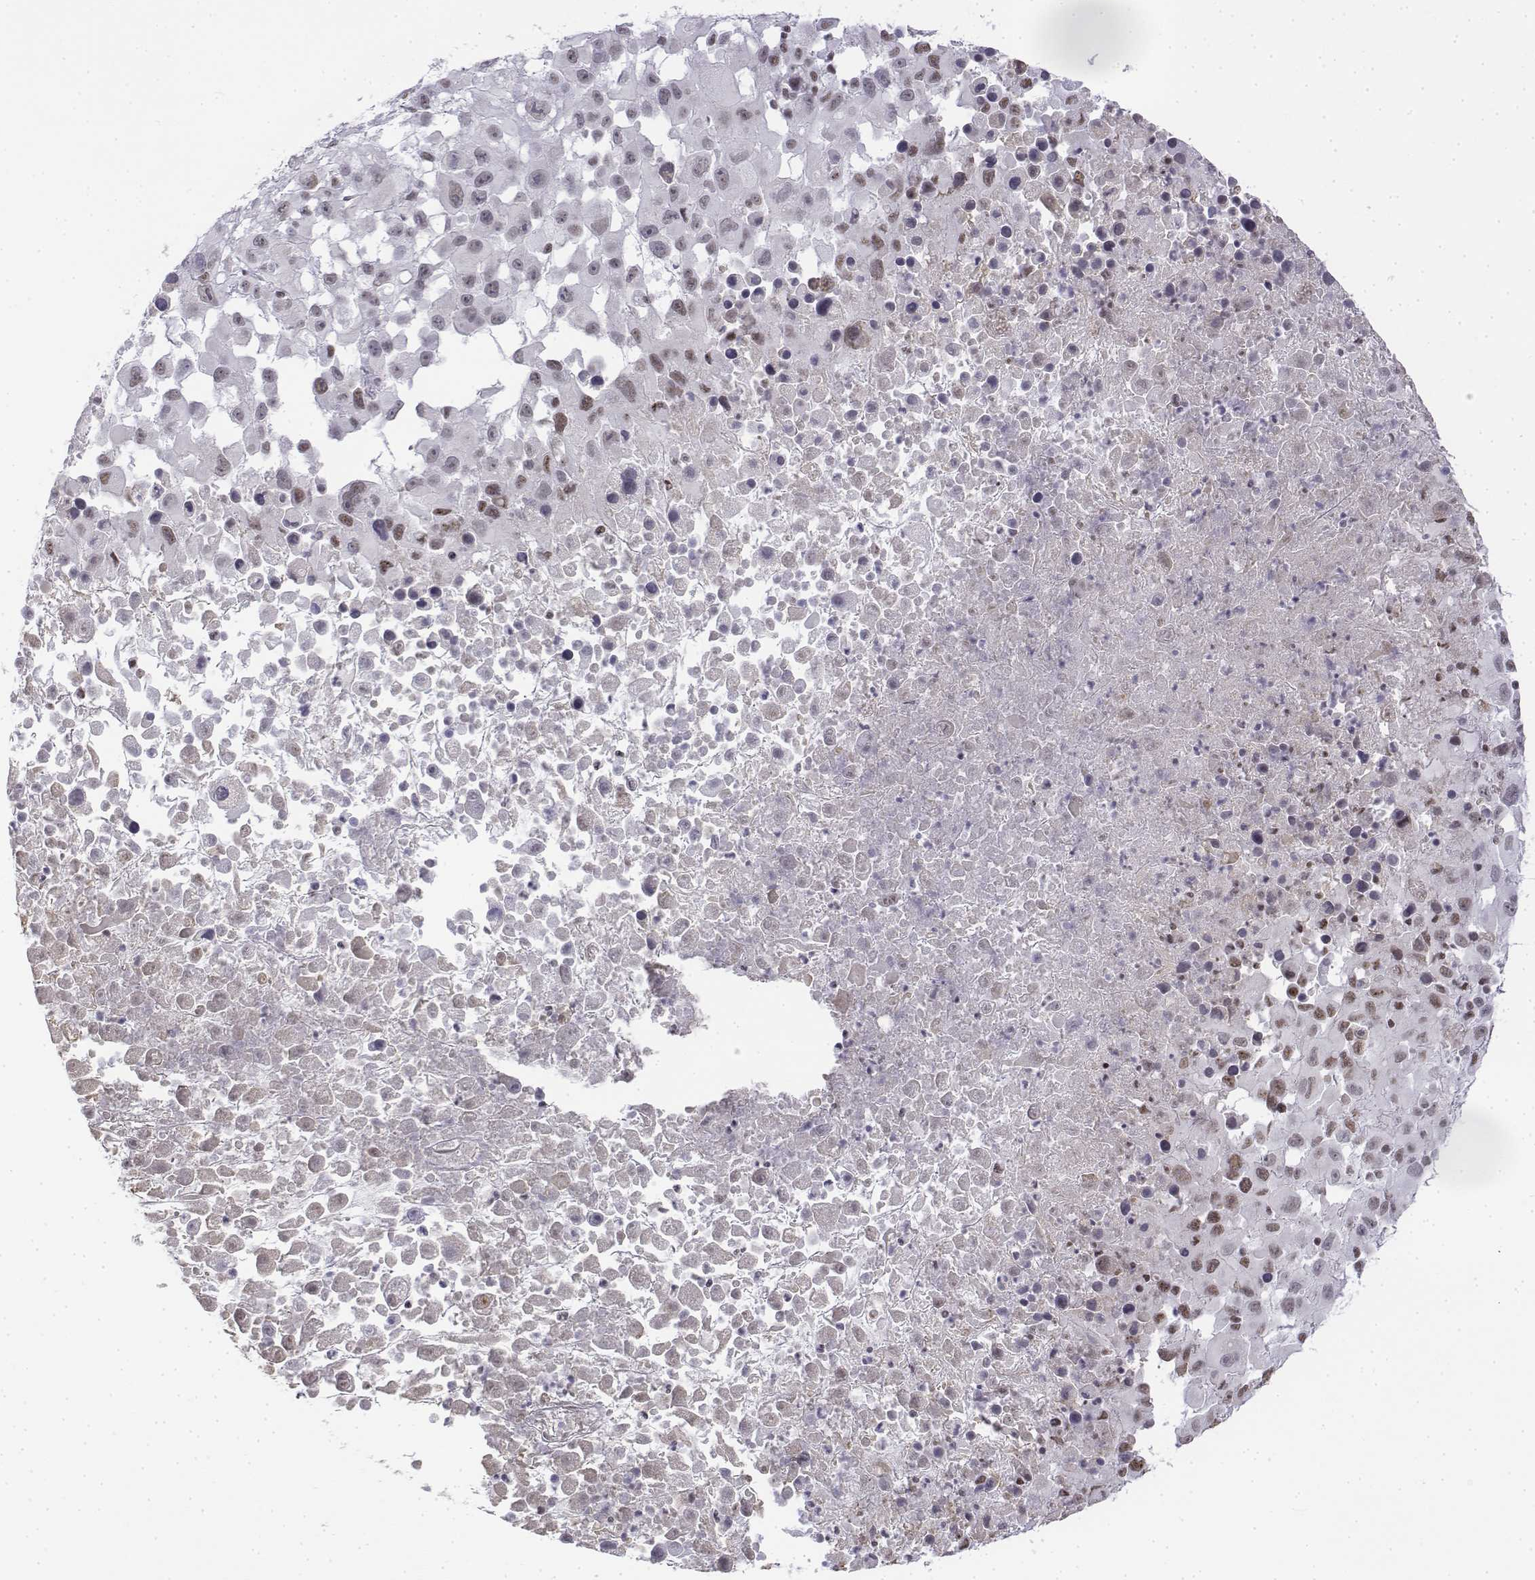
{"staining": {"intensity": "weak", "quantity": "25%-75%", "location": "nuclear"}, "tissue": "melanoma", "cell_type": "Tumor cells", "image_type": "cancer", "snomed": [{"axis": "morphology", "description": "Malignant melanoma, Metastatic site"}, {"axis": "topography", "description": "Soft tissue"}], "caption": "Melanoma stained with a brown dye reveals weak nuclear positive expression in about 25%-75% of tumor cells.", "gene": "SETD1A", "patient": {"sex": "male", "age": 50}}